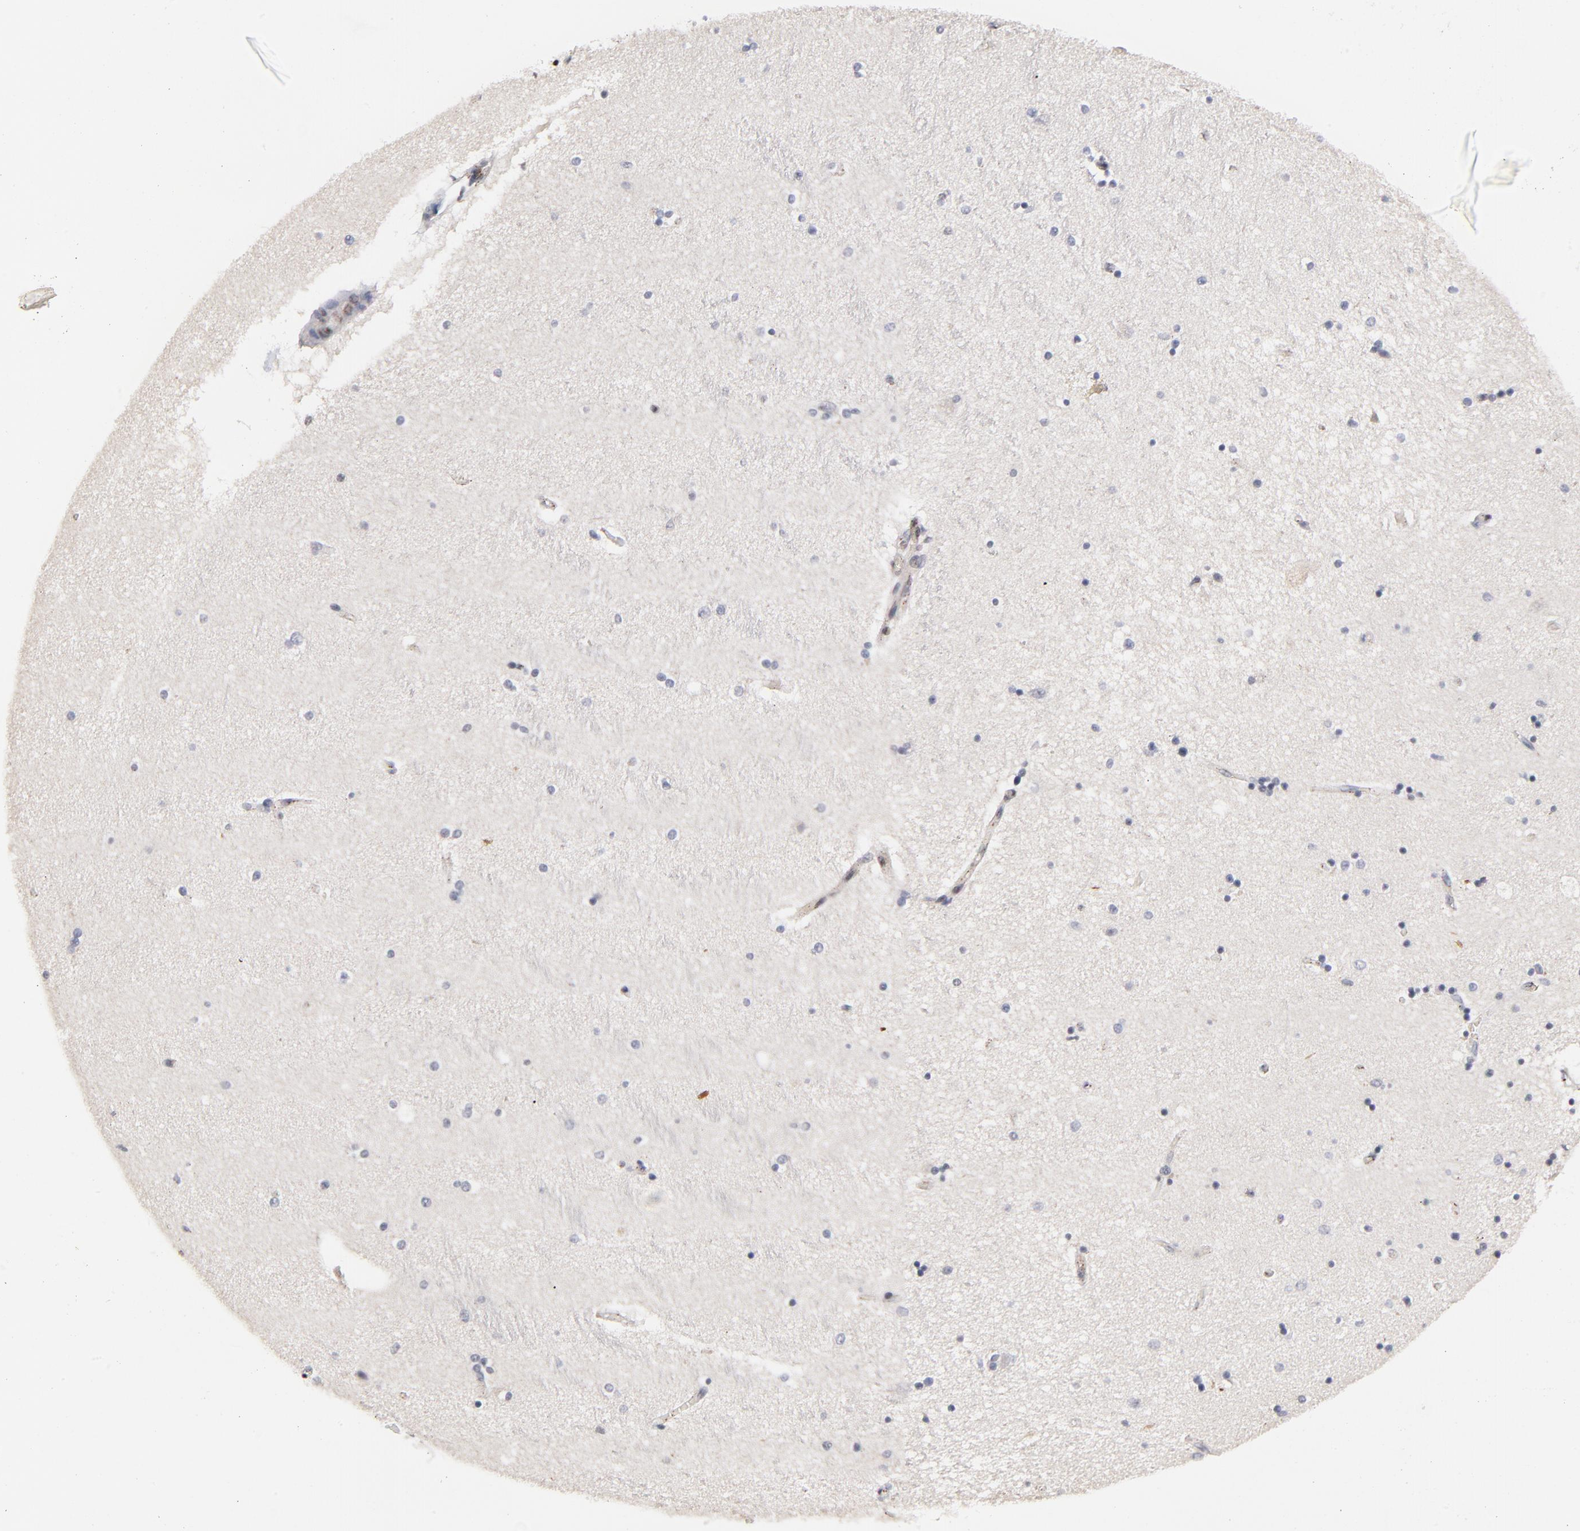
{"staining": {"intensity": "weak", "quantity": "<25%", "location": "nuclear"}, "tissue": "hippocampus", "cell_type": "Glial cells", "image_type": "normal", "snomed": [{"axis": "morphology", "description": "Normal tissue, NOS"}, {"axis": "topography", "description": "Hippocampus"}], "caption": "Immunohistochemistry histopathology image of unremarkable hippocampus: hippocampus stained with DAB displays no significant protein expression in glial cells. Brightfield microscopy of IHC stained with DAB (brown) and hematoxylin (blue), captured at high magnification.", "gene": "GABPA", "patient": {"sex": "female", "age": 54}}